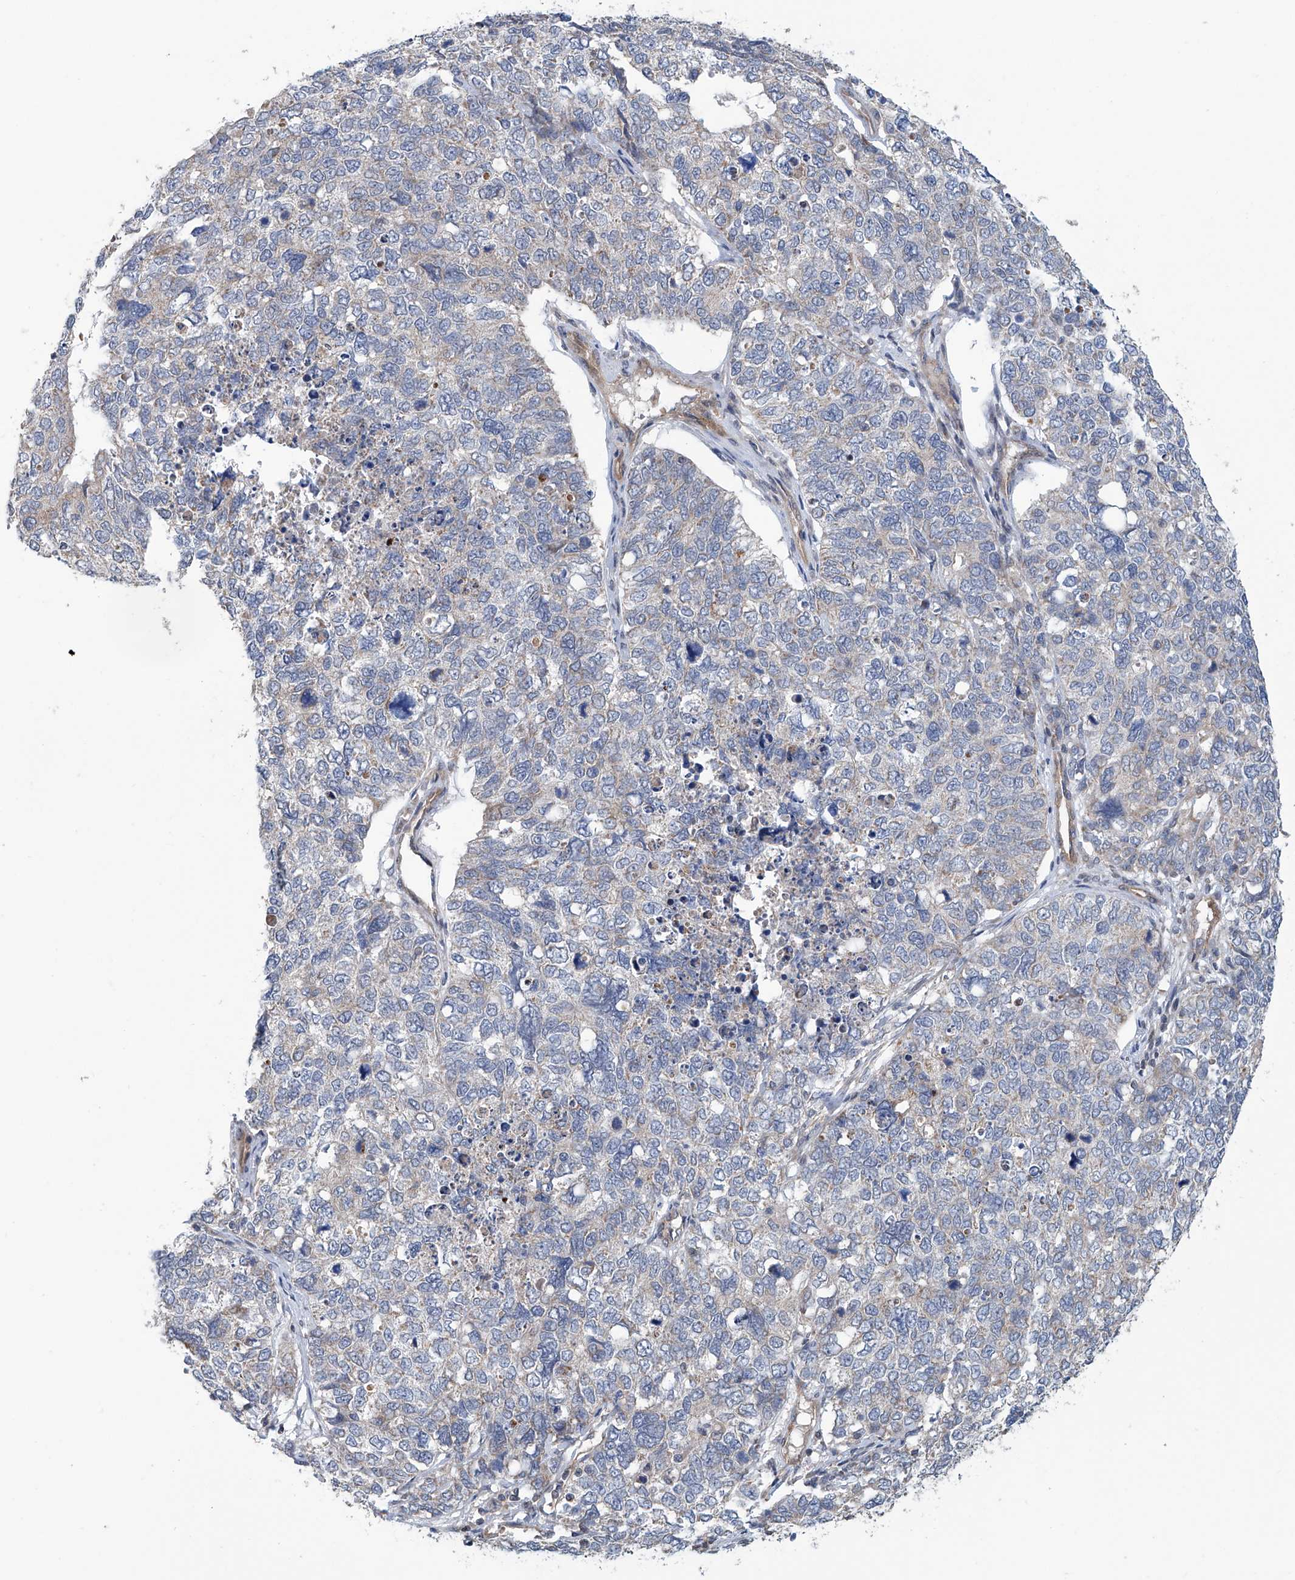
{"staining": {"intensity": "negative", "quantity": "none", "location": "none"}, "tissue": "cervical cancer", "cell_type": "Tumor cells", "image_type": "cancer", "snomed": [{"axis": "morphology", "description": "Squamous cell carcinoma, NOS"}, {"axis": "topography", "description": "Cervix"}], "caption": "High magnification brightfield microscopy of cervical cancer stained with DAB (brown) and counterstained with hematoxylin (blue): tumor cells show no significant expression. (DAB (3,3'-diaminobenzidine) immunohistochemistry with hematoxylin counter stain).", "gene": "EIF2D", "patient": {"sex": "female", "age": 63}}